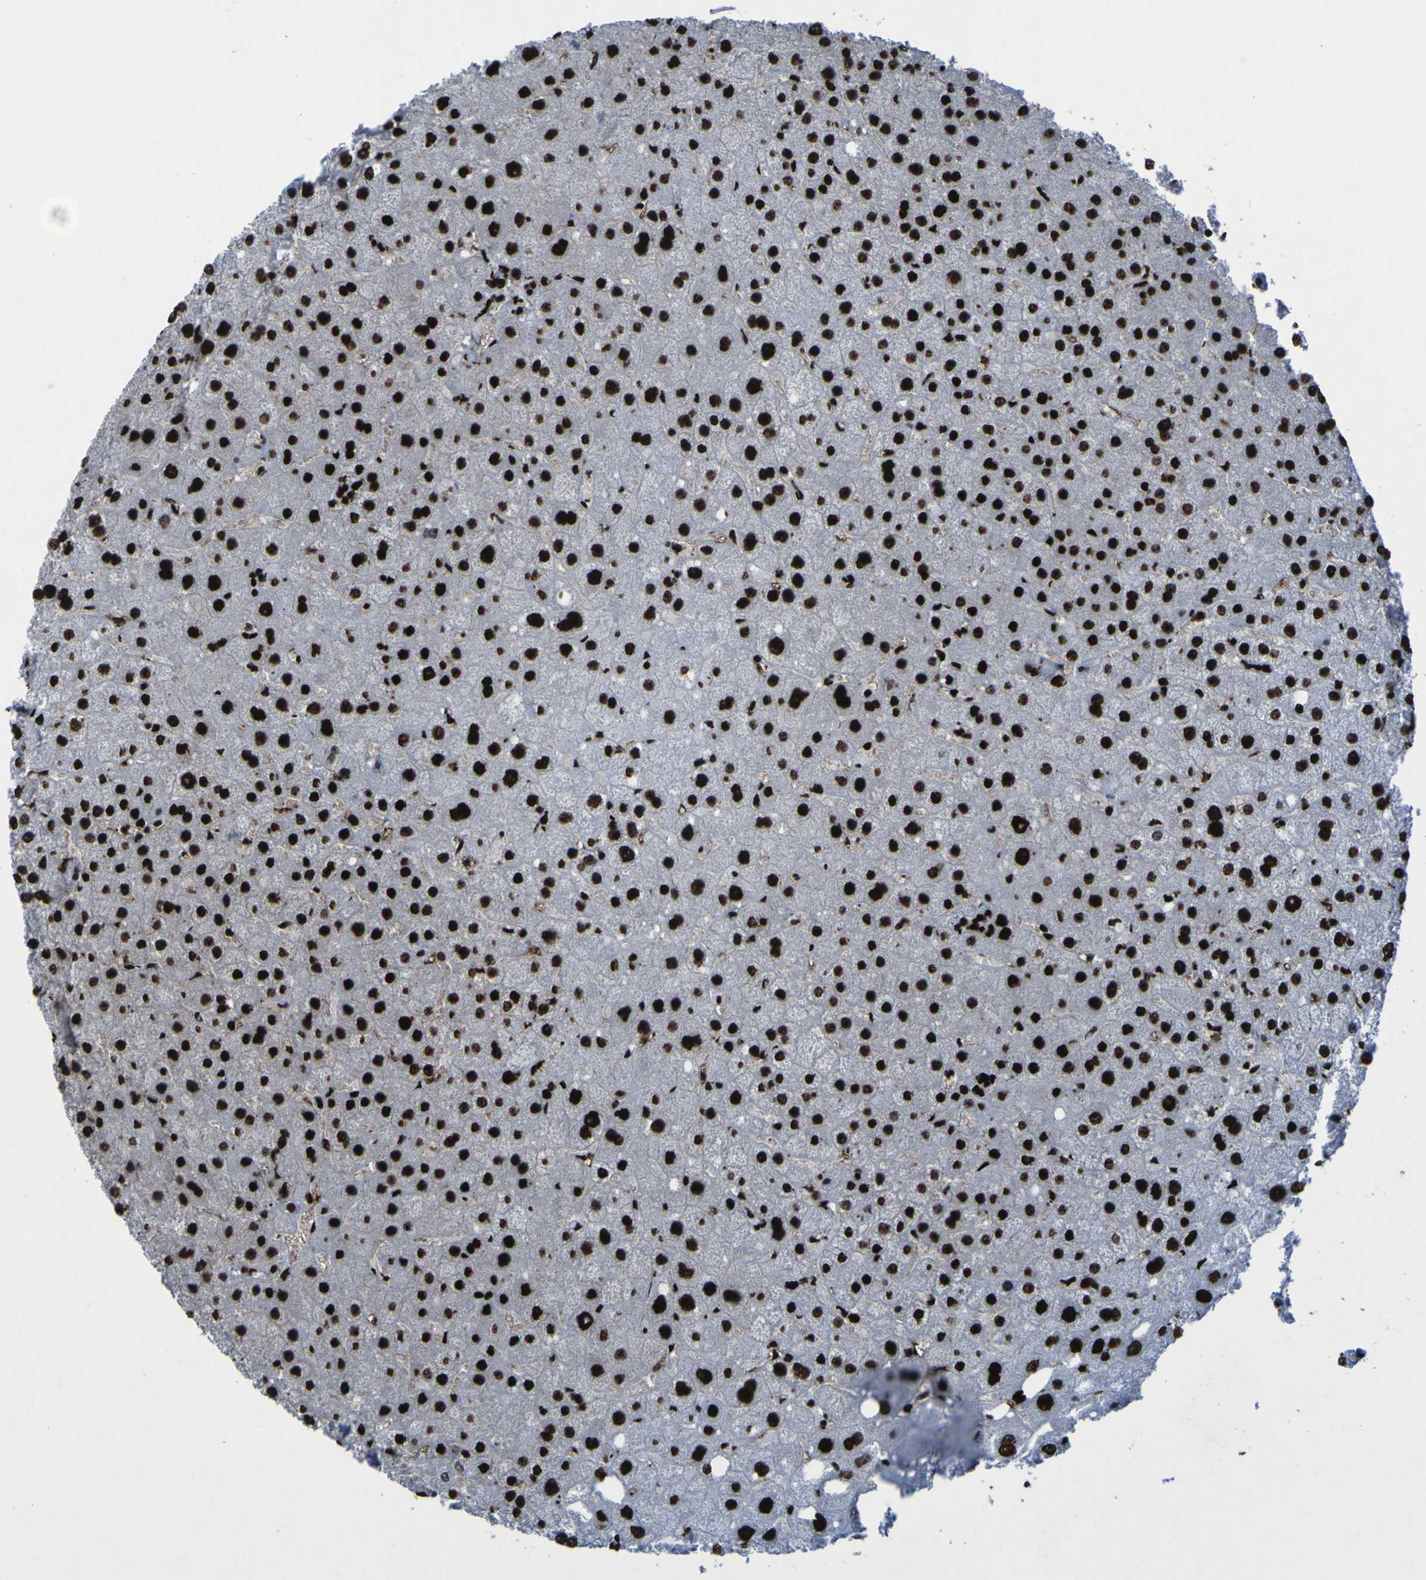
{"staining": {"intensity": "strong", "quantity": ">75%", "location": "nuclear"}, "tissue": "liver", "cell_type": "Cholangiocytes", "image_type": "normal", "snomed": [{"axis": "morphology", "description": "Normal tissue, NOS"}, {"axis": "topography", "description": "Liver"}], "caption": "This image reveals immunohistochemistry (IHC) staining of benign liver, with high strong nuclear expression in about >75% of cholangiocytes.", "gene": "NPM1", "patient": {"sex": "male", "age": 73}}